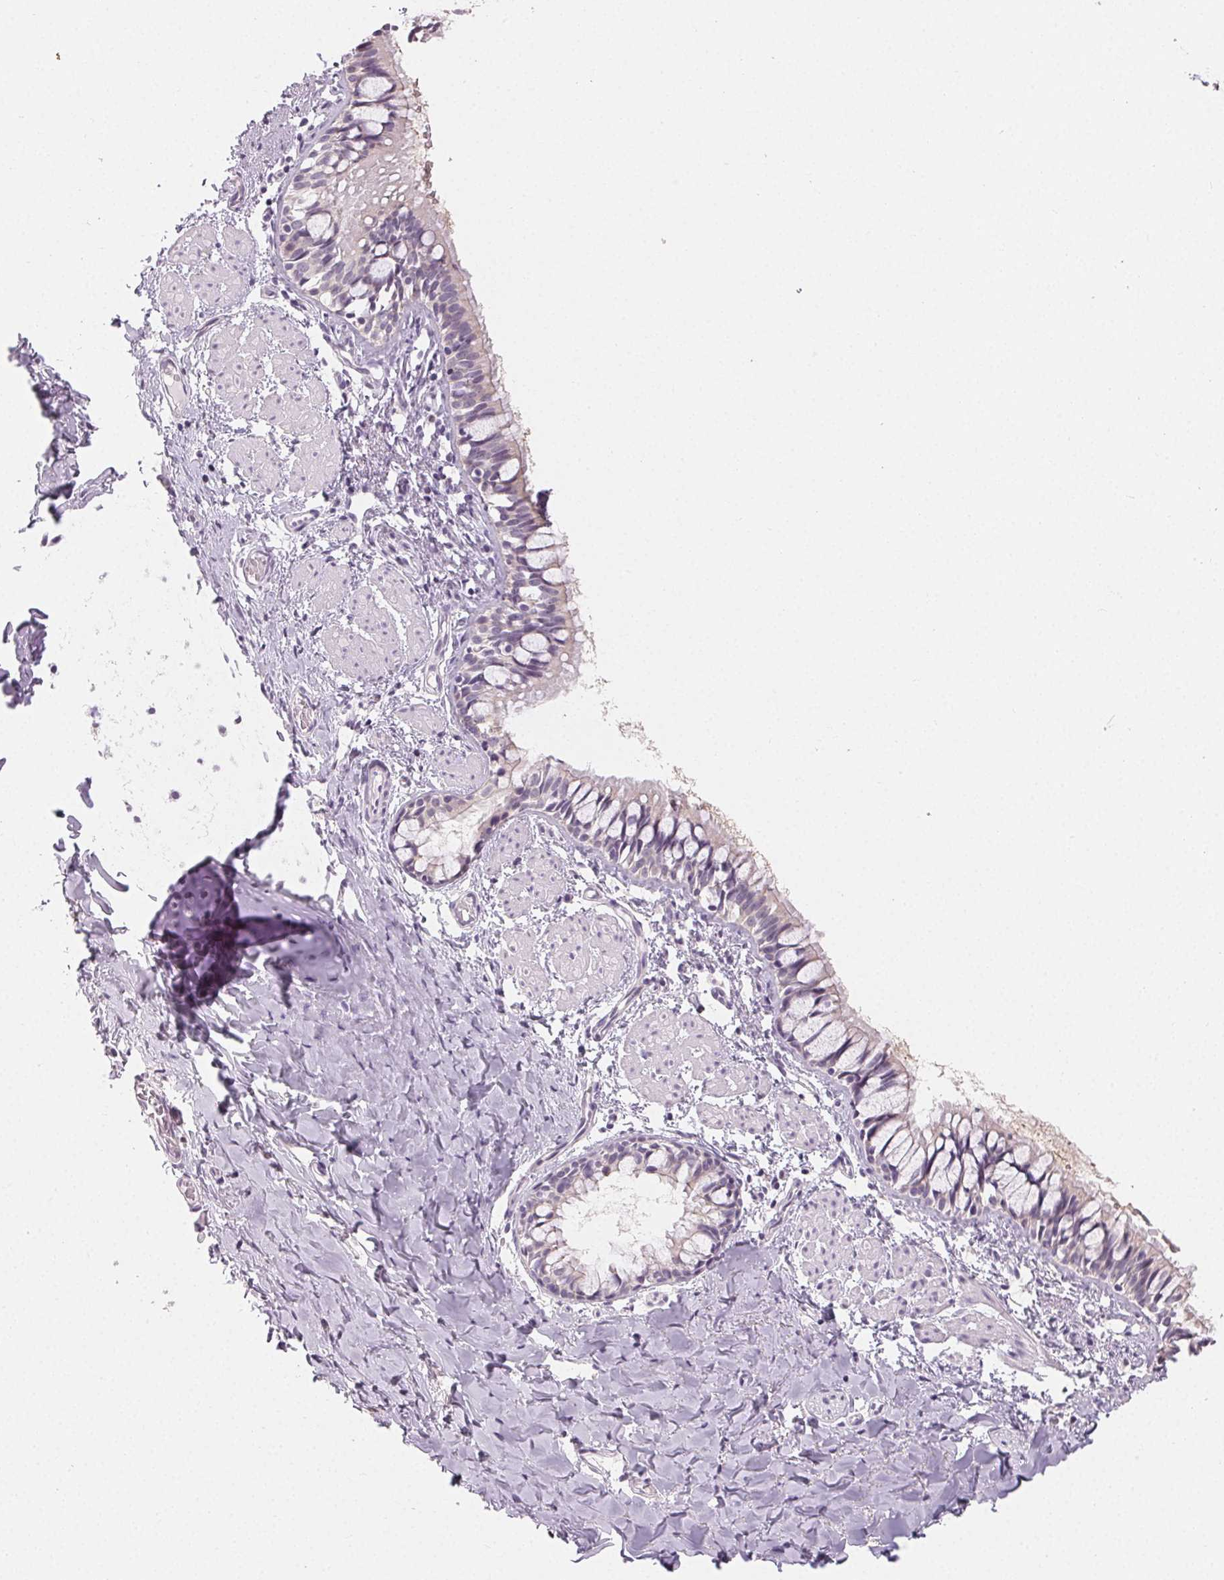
{"staining": {"intensity": "negative", "quantity": "none", "location": "none"}, "tissue": "bronchus", "cell_type": "Respiratory epithelial cells", "image_type": "normal", "snomed": [{"axis": "morphology", "description": "Normal tissue, NOS"}, {"axis": "topography", "description": "Bronchus"}], "caption": "DAB immunohistochemical staining of benign human bronchus reveals no significant expression in respiratory epithelial cells.", "gene": "SFTPD", "patient": {"sex": "male", "age": 1}}